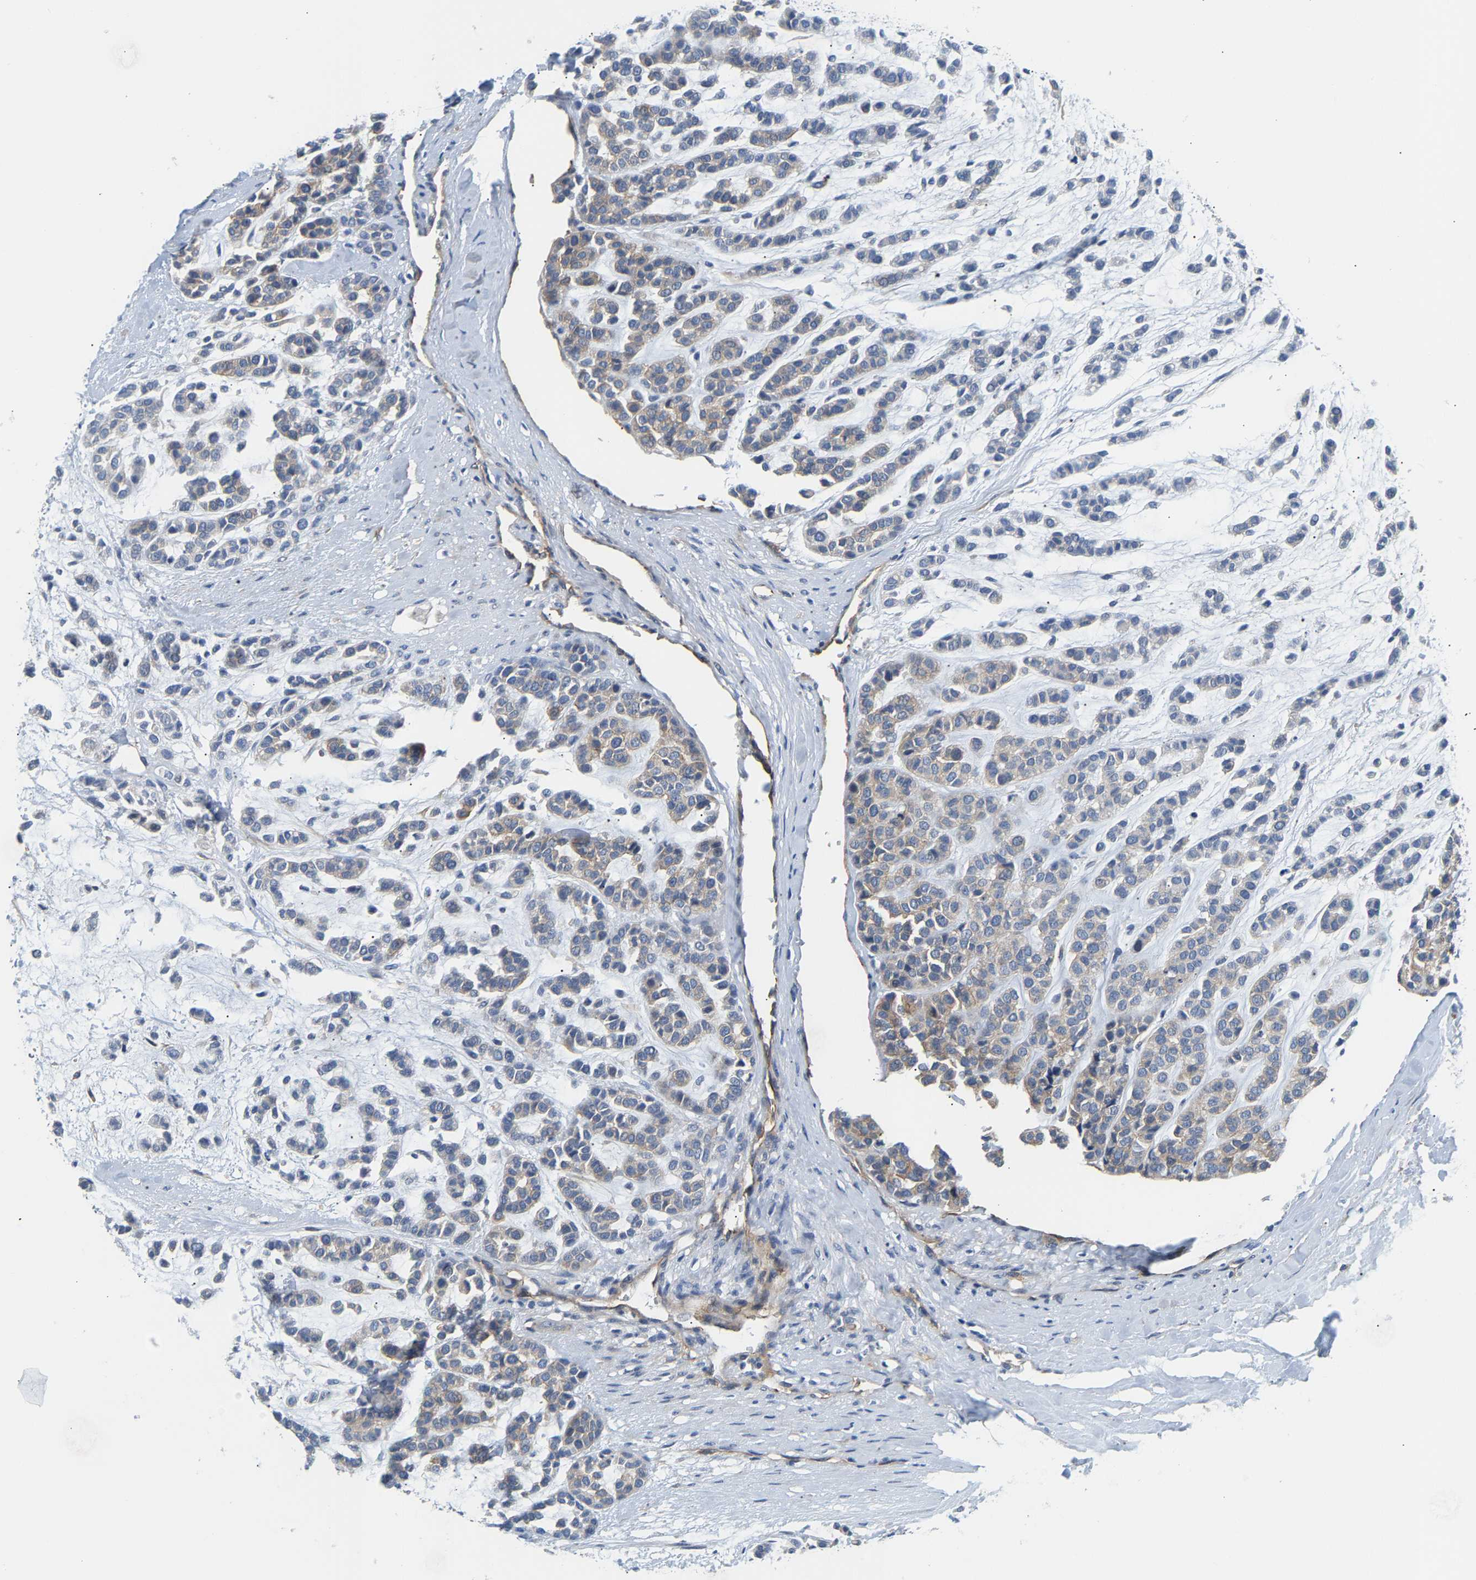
{"staining": {"intensity": "weak", "quantity": "<25%", "location": "cytoplasmic/membranous"}, "tissue": "head and neck cancer", "cell_type": "Tumor cells", "image_type": "cancer", "snomed": [{"axis": "morphology", "description": "Adenocarcinoma, NOS"}, {"axis": "morphology", "description": "Adenoma, NOS"}, {"axis": "topography", "description": "Head-Neck"}], "caption": "This is an immunohistochemistry image of human head and neck adenoma. There is no staining in tumor cells.", "gene": "PAWR", "patient": {"sex": "female", "age": 55}}